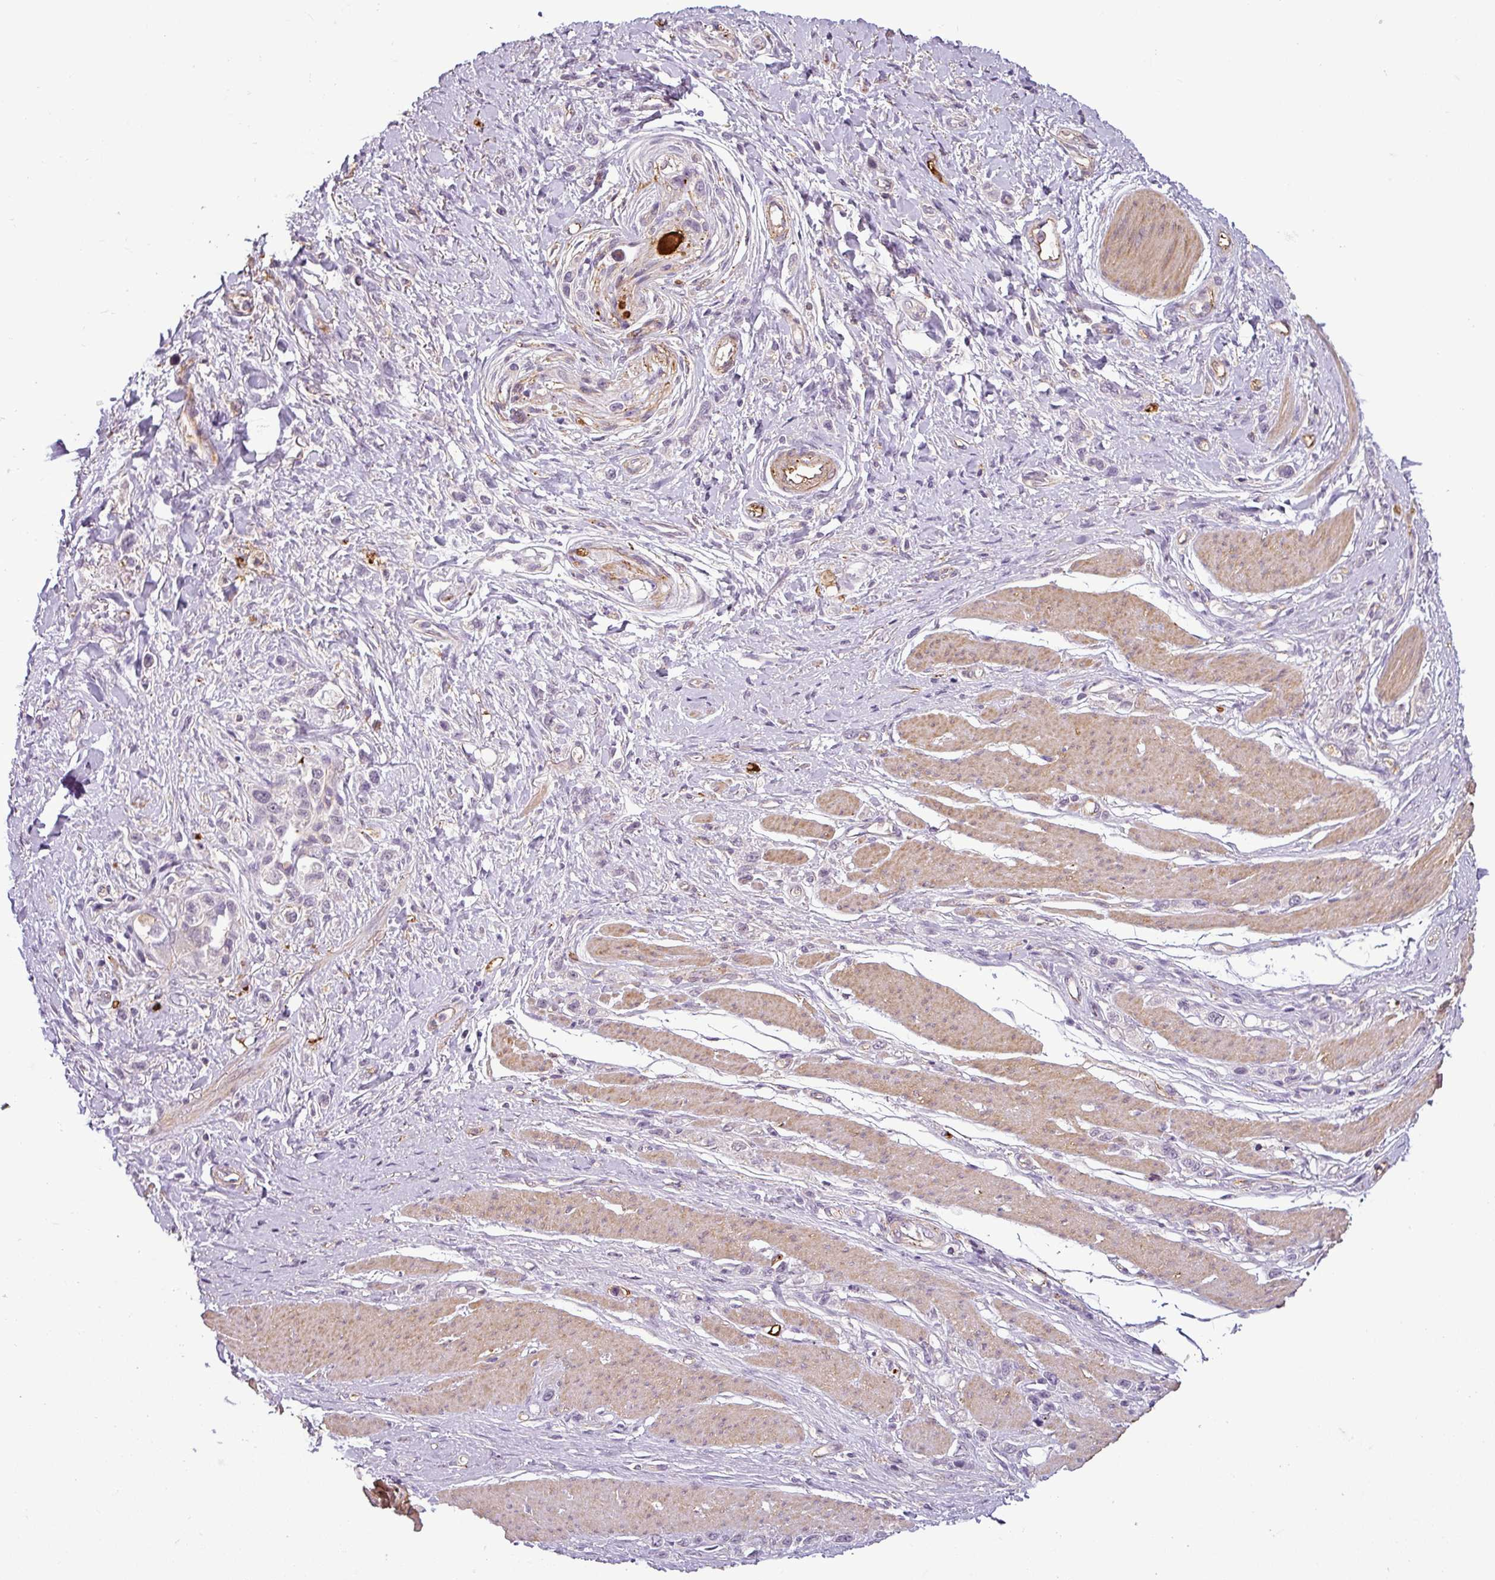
{"staining": {"intensity": "negative", "quantity": "none", "location": "none"}, "tissue": "stomach cancer", "cell_type": "Tumor cells", "image_type": "cancer", "snomed": [{"axis": "morphology", "description": "Adenocarcinoma, NOS"}, {"axis": "topography", "description": "Stomach"}], "caption": "The histopathology image exhibits no significant staining in tumor cells of adenocarcinoma (stomach).", "gene": "APOC1", "patient": {"sex": "female", "age": 65}}